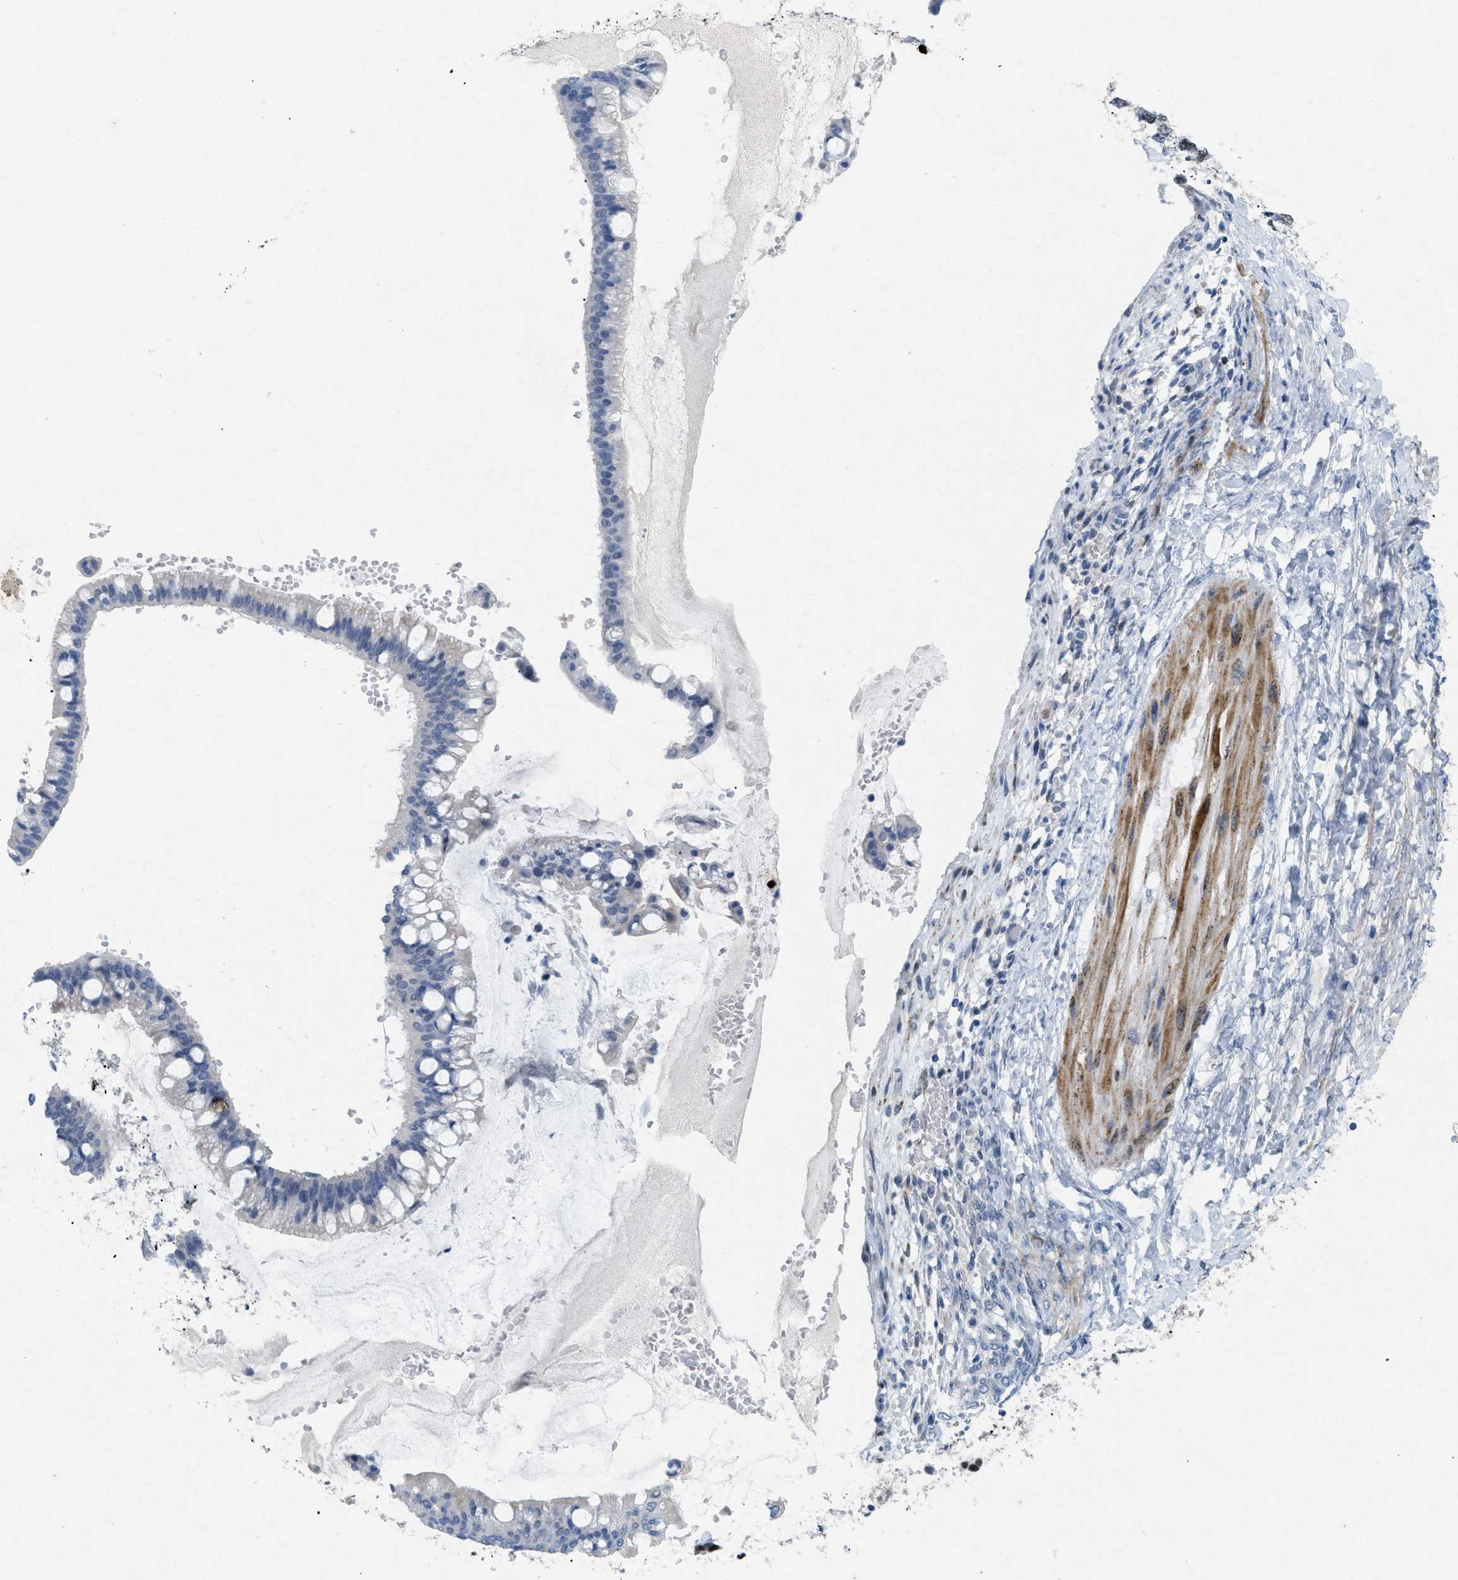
{"staining": {"intensity": "negative", "quantity": "none", "location": "none"}, "tissue": "ovarian cancer", "cell_type": "Tumor cells", "image_type": "cancer", "snomed": [{"axis": "morphology", "description": "Cystadenocarcinoma, mucinous, NOS"}, {"axis": "topography", "description": "Ovary"}], "caption": "An IHC image of ovarian cancer (mucinous cystadenocarcinoma) is shown. There is no staining in tumor cells of ovarian cancer (mucinous cystadenocarcinoma).", "gene": "TASOR", "patient": {"sex": "female", "age": 73}}